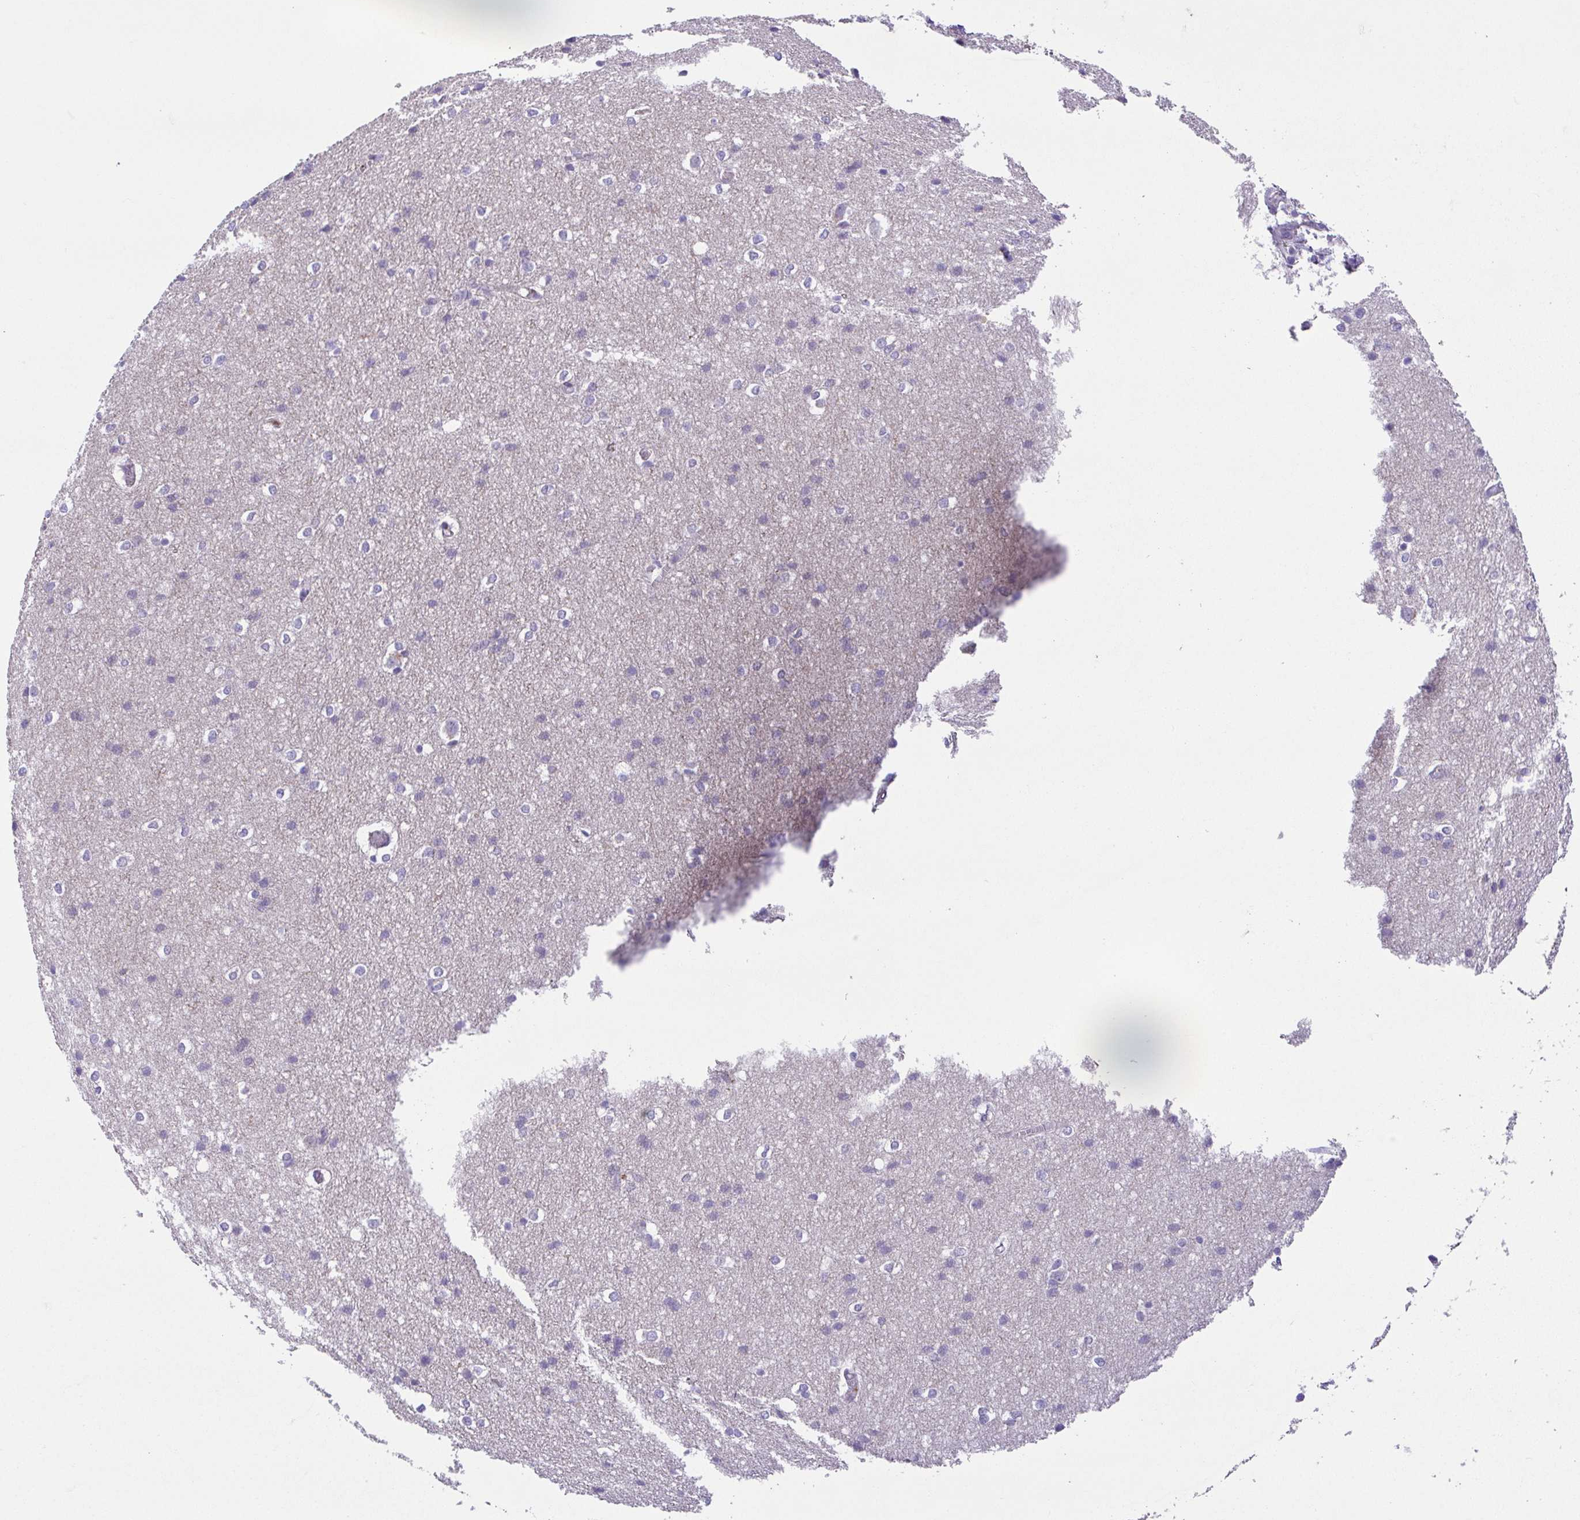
{"staining": {"intensity": "negative", "quantity": "none", "location": "none"}, "tissue": "cerebral cortex", "cell_type": "Endothelial cells", "image_type": "normal", "snomed": [{"axis": "morphology", "description": "Normal tissue, NOS"}, {"axis": "topography", "description": "Cerebral cortex"}], "caption": "High magnification brightfield microscopy of normal cerebral cortex stained with DAB (3,3'-diaminobenzidine) (brown) and counterstained with hematoxylin (blue): endothelial cells show no significant positivity. Brightfield microscopy of IHC stained with DAB (brown) and hematoxylin (blue), captured at high magnification.", "gene": "SLC13A1", "patient": {"sex": "male", "age": 37}}